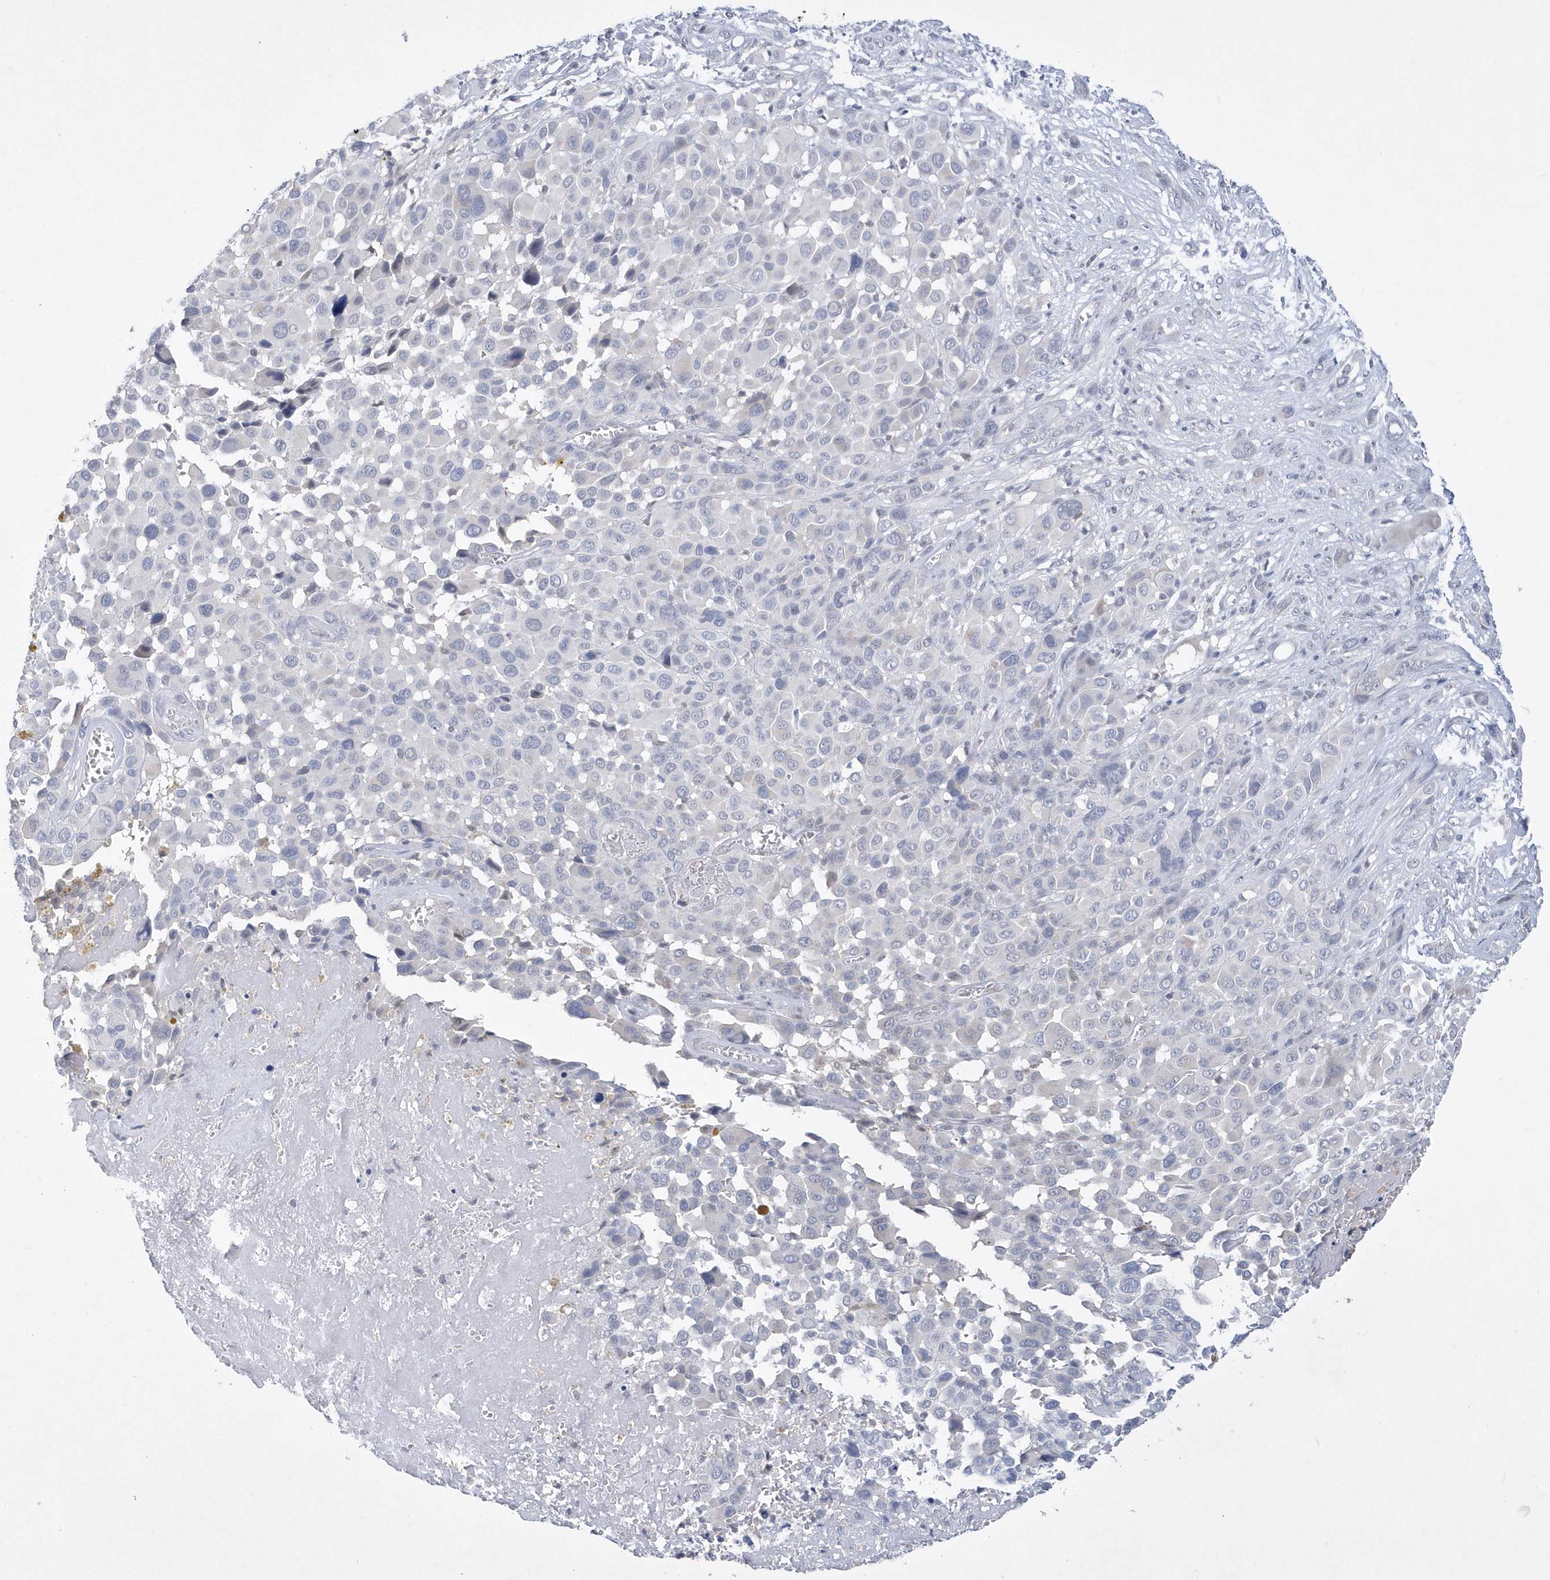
{"staining": {"intensity": "negative", "quantity": "none", "location": "none"}, "tissue": "melanoma", "cell_type": "Tumor cells", "image_type": "cancer", "snomed": [{"axis": "morphology", "description": "Malignant melanoma, NOS"}, {"axis": "topography", "description": "Skin of trunk"}], "caption": "Tumor cells show no significant expression in malignant melanoma. (Stains: DAB immunohistochemistry (IHC) with hematoxylin counter stain, Microscopy: brightfield microscopy at high magnification).", "gene": "SRGAP3", "patient": {"sex": "male", "age": 71}}